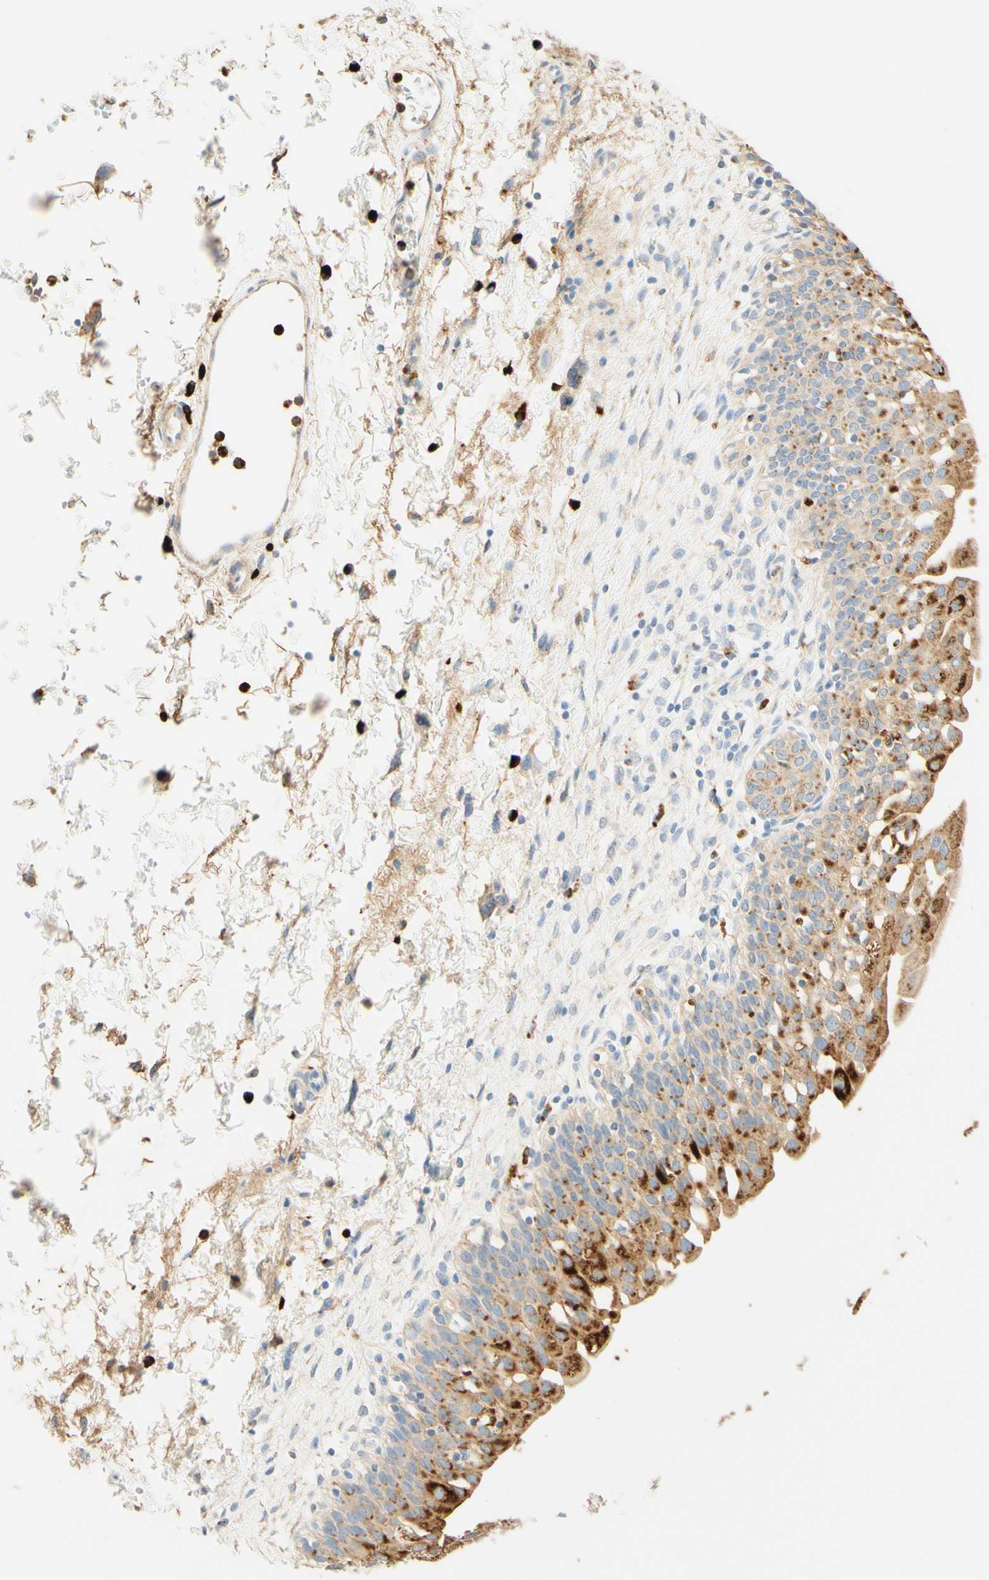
{"staining": {"intensity": "moderate", "quantity": ">75%", "location": "cytoplasmic/membranous"}, "tissue": "urinary bladder", "cell_type": "Urothelial cells", "image_type": "normal", "snomed": [{"axis": "morphology", "description": "Normal tissue, NOS"}, {"axis": "topography", "description": "Urinary bladder"}], "caption": "High-magnification brightfield microscopy of unremarkable urinary bladder stained with DAB (brown) and counterstained with hematoxylin (blue). urothelial cells exhibit moderate cytoplasmic/membranous staining is identified in approximately>75% of cells.", "gene": "CD63", "patient": {"sex": "male", "age": 55}}